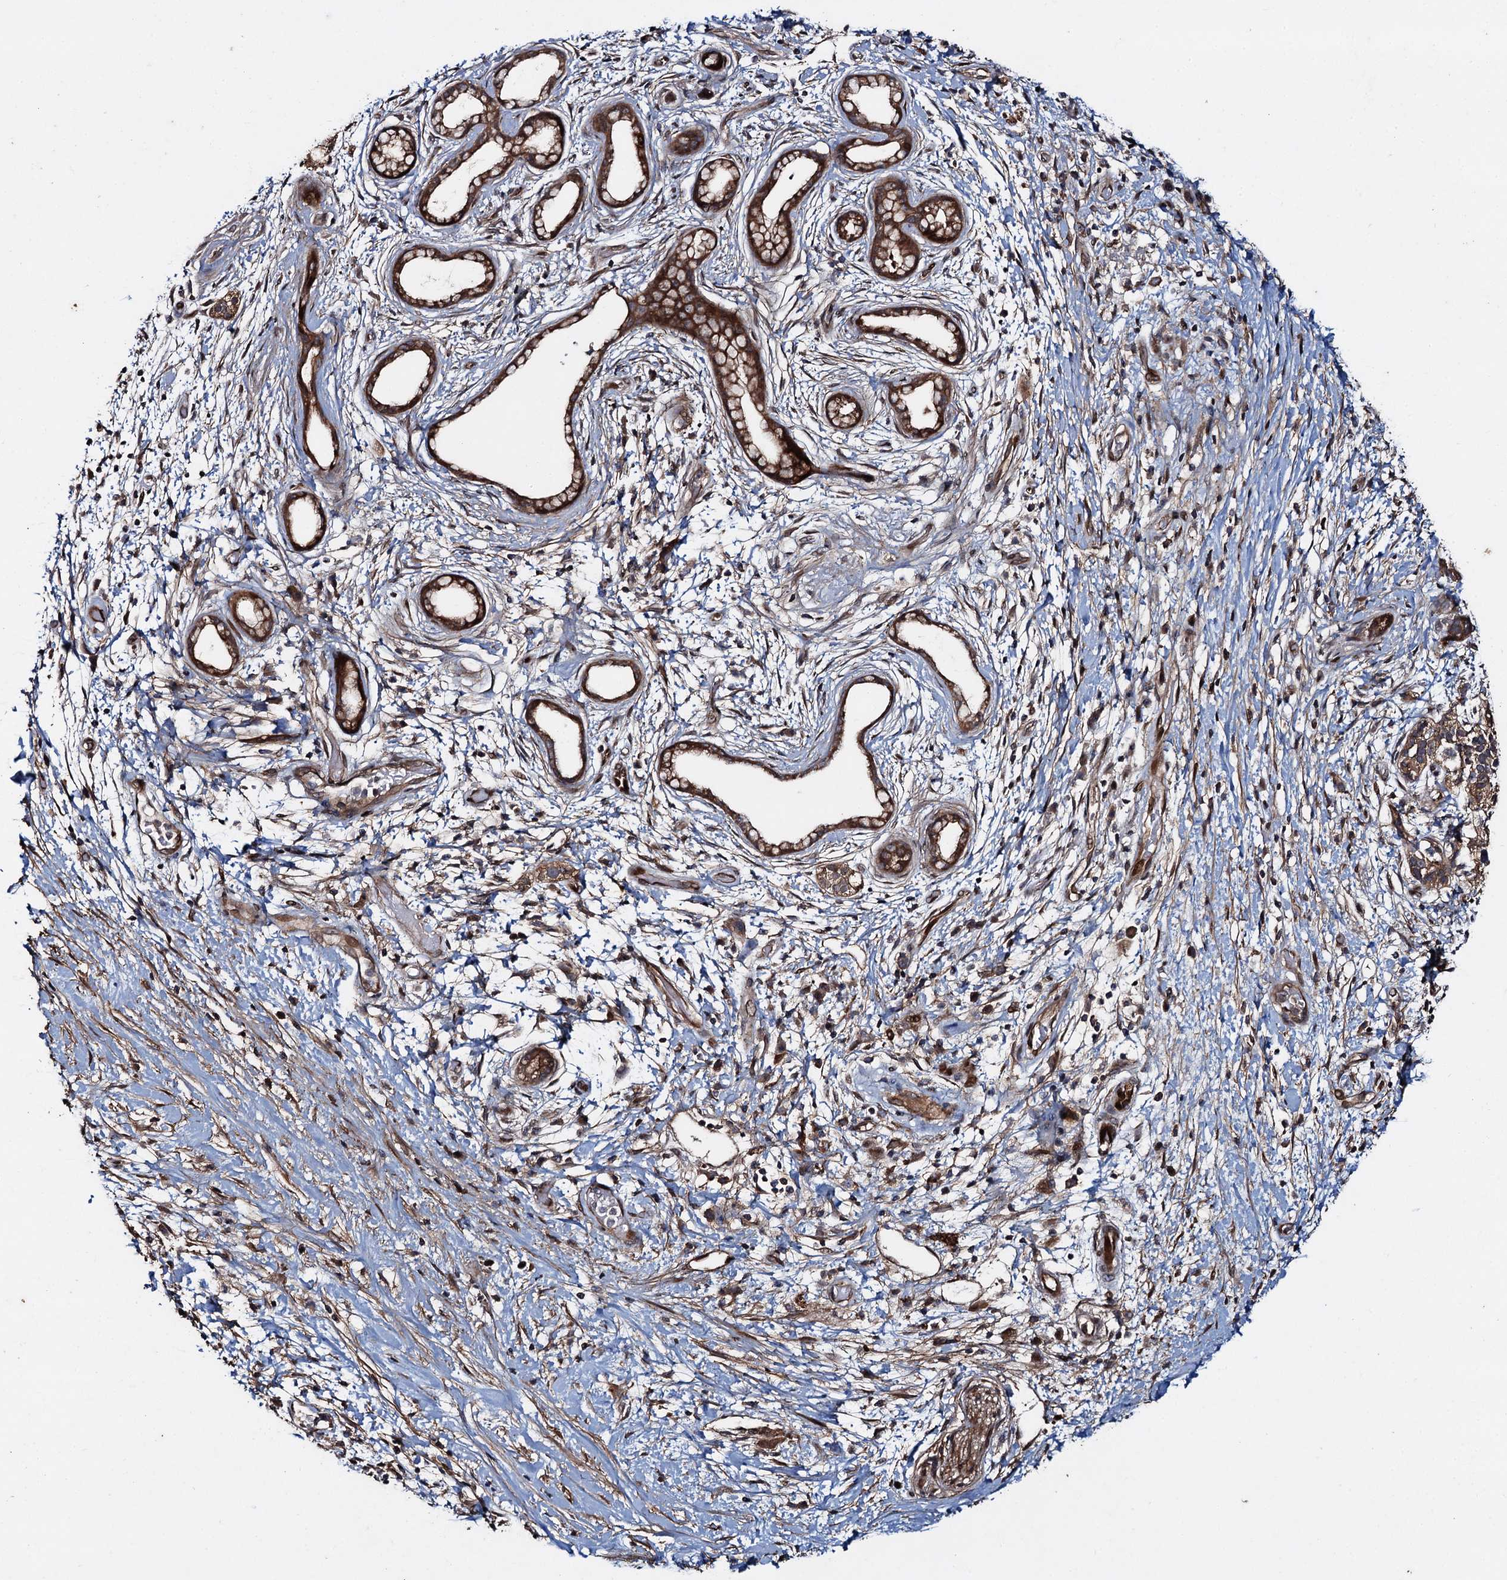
{"staining": {"intensity": "strong", "quantity": ">75%", "location": "cytoplasmic/membranous"}, "tissue": "pancreatic cancer", "cell_type": "Tumor cells", "image_type": "cancer", "snomed": [{"axis": "morphology", "description": "Adenocarcinoma, NOS"}, {"axis": "topography", "description": "Pancreas"}], "caption": "Immunohistochemical staining of human pancreatic cancer reveals high levels of strong cytoplasmic/membranous protein positivity in approximately >75% of tumor cells.", "gene": "RHOBTB1", "patient": {"sex": "female", "age": 73}}